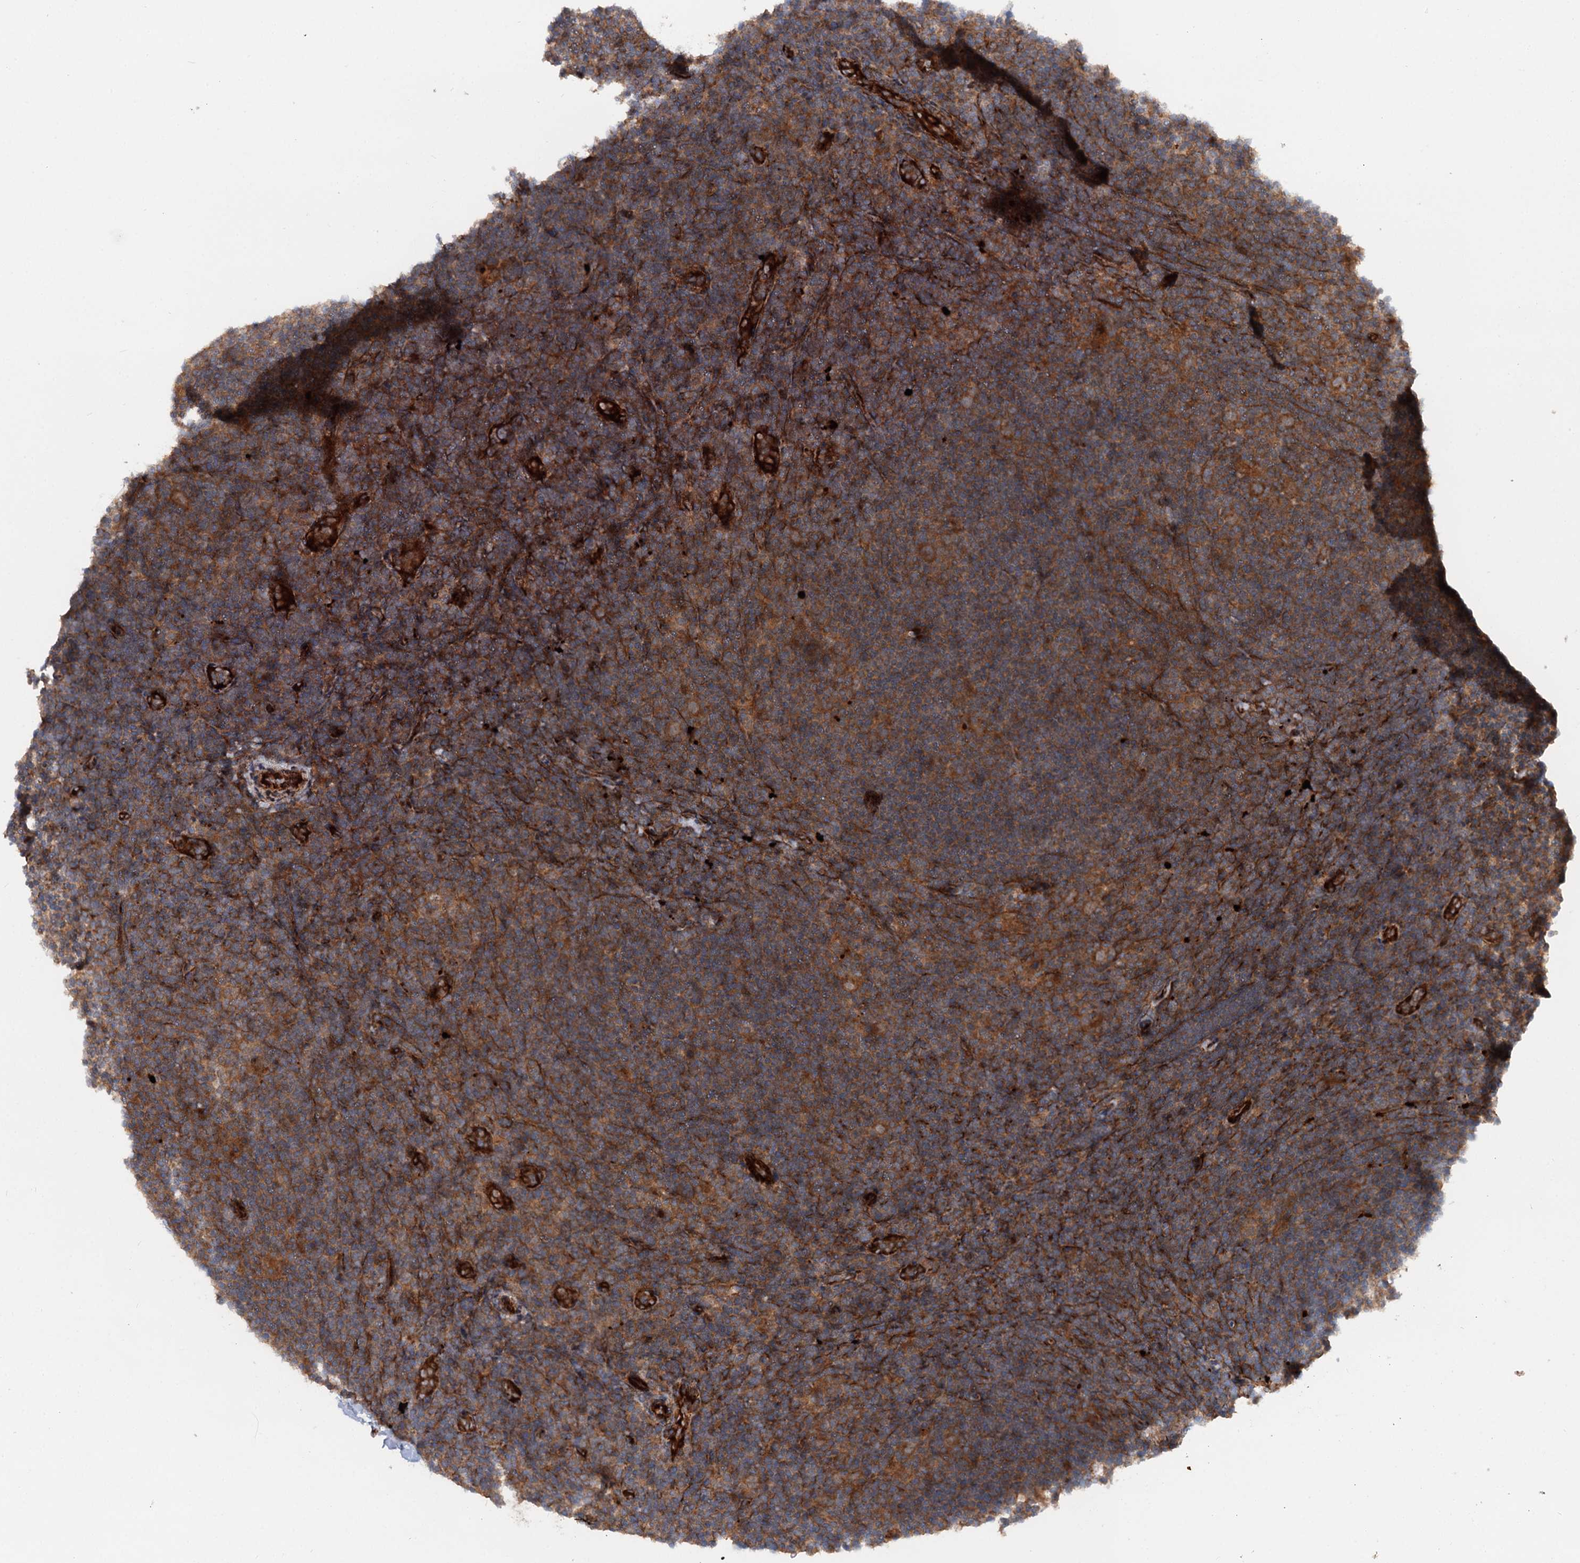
{"staining": {"intensity": "moderate", "quantity": ">75%", "location": "cytoplasmic/membranous"}, "tissue": "lymphoma", "cell_type": "Tumor cells", "image_type": "cancer", "snomed": [{"axis": "morphology", "description": "Hodgkin's disease, NOS"}, {"axis": "topography", "description": "Lymph node"}], "caption": "Tumor cells exhibit moderate cytoplasmic/membranous positivity in about >75% of cells in lymphoma.", "gene": "ADGRG4", "patient": {"sex": "female", "age": 57}}